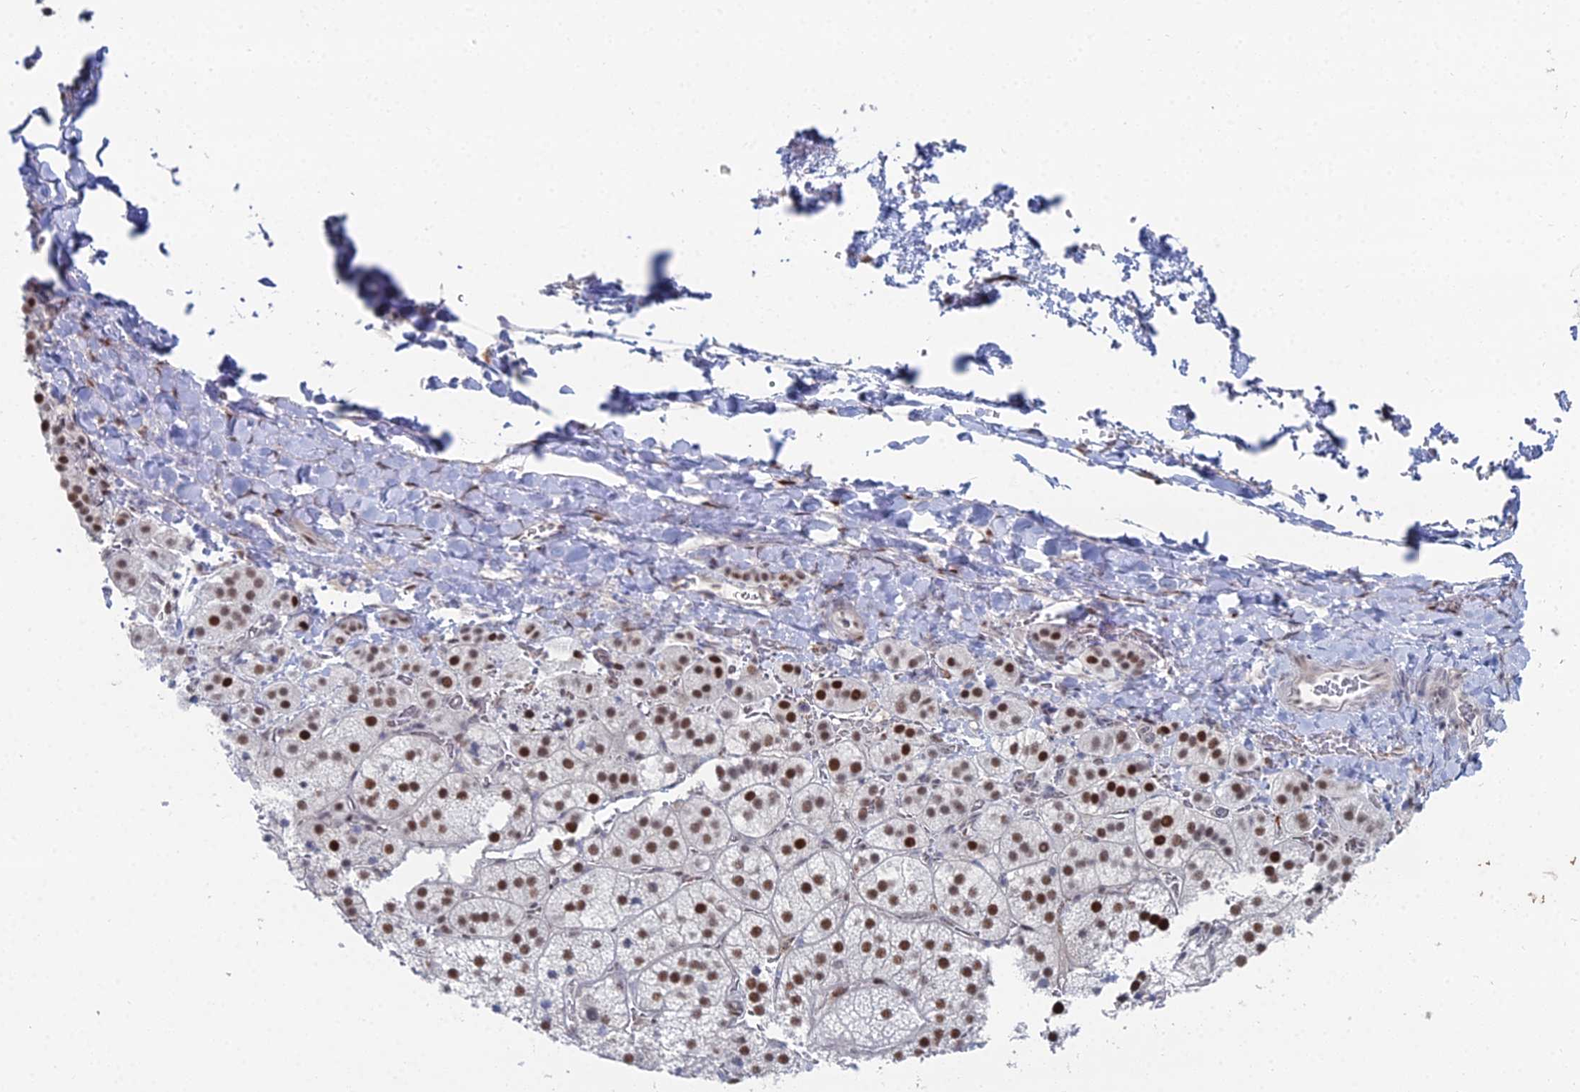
{"staining": {"intensity": "strong", "quantity": ">75%", "location": "nuclear"}, "tissue": "adrenal gland", "cell_type": "Glandular cells", "image_type": "normal", "snomed": [{"axis": "morphology", "description": "Normal tissue, NOS"}, {"axis": "topography", "description": "Adrenal gland"}], "caption": "Immunohistochemical staining of benign human adrenal gland demonstrates >75% levels of strong nuclear protein staining in approximately >75% of glandular cells.", "gene": "GSC2", "patient": {"sex": "female", "age": 44}}